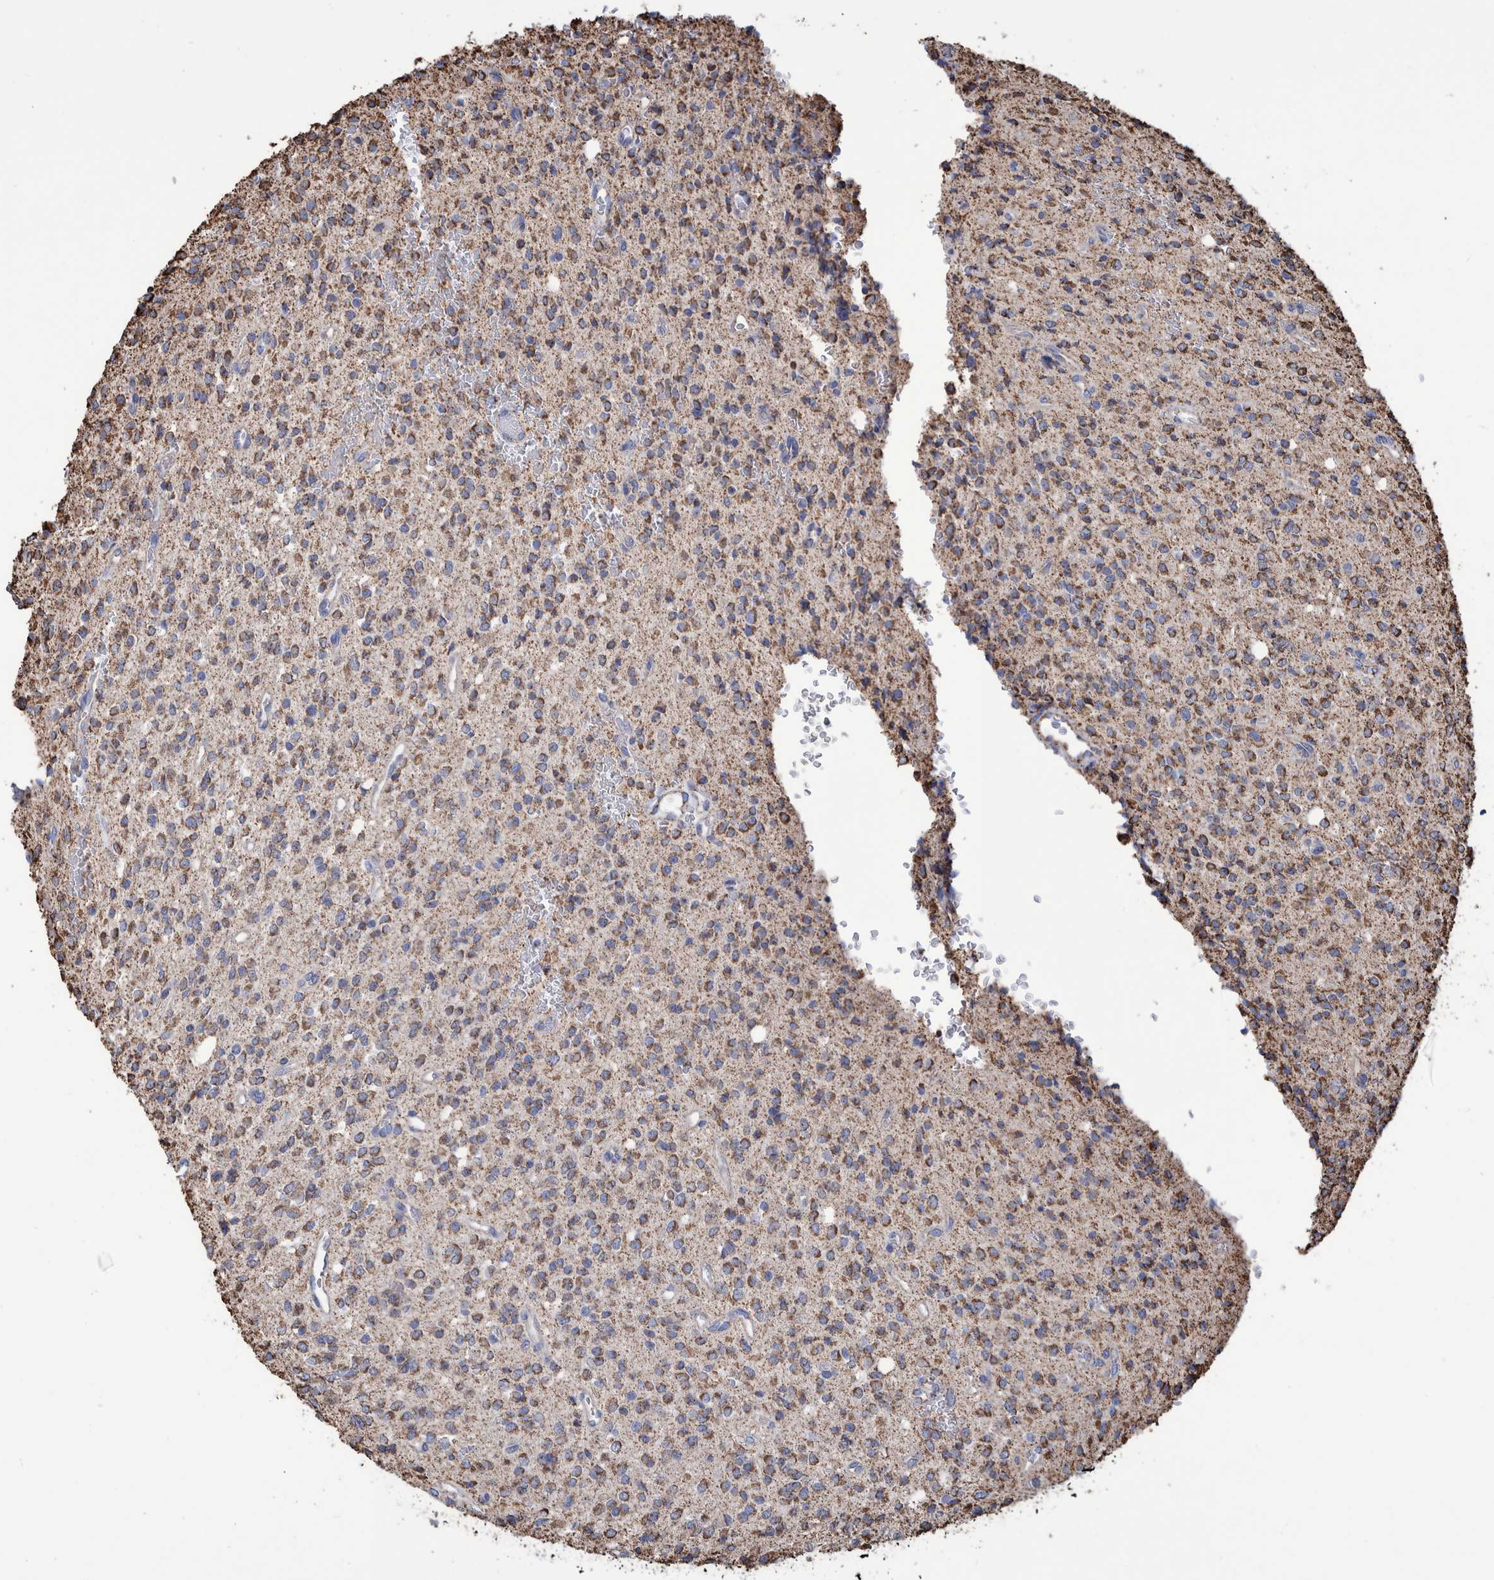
{"staining": {"intensity": "strong", "quantity": ">75%", "location": "cytoplasmic/membranous"}, "tissue": "glioma", "cell_type": "Tumor cells", "image_type": "cancer", "snomed": [{"axis": "morphology", "description": "Glioma, malignant, High grade"}, {"axis": "topography", "description": "Brain"}], "caption": "Immunohistochemical staining of human malignant glioma (high-grade) displays high levels of strong cytoplasmic/membranous protein expression in about >75% of tumor cells.", "gene": "VPS26C", "patient": {"sex": "male", "age": 34}}